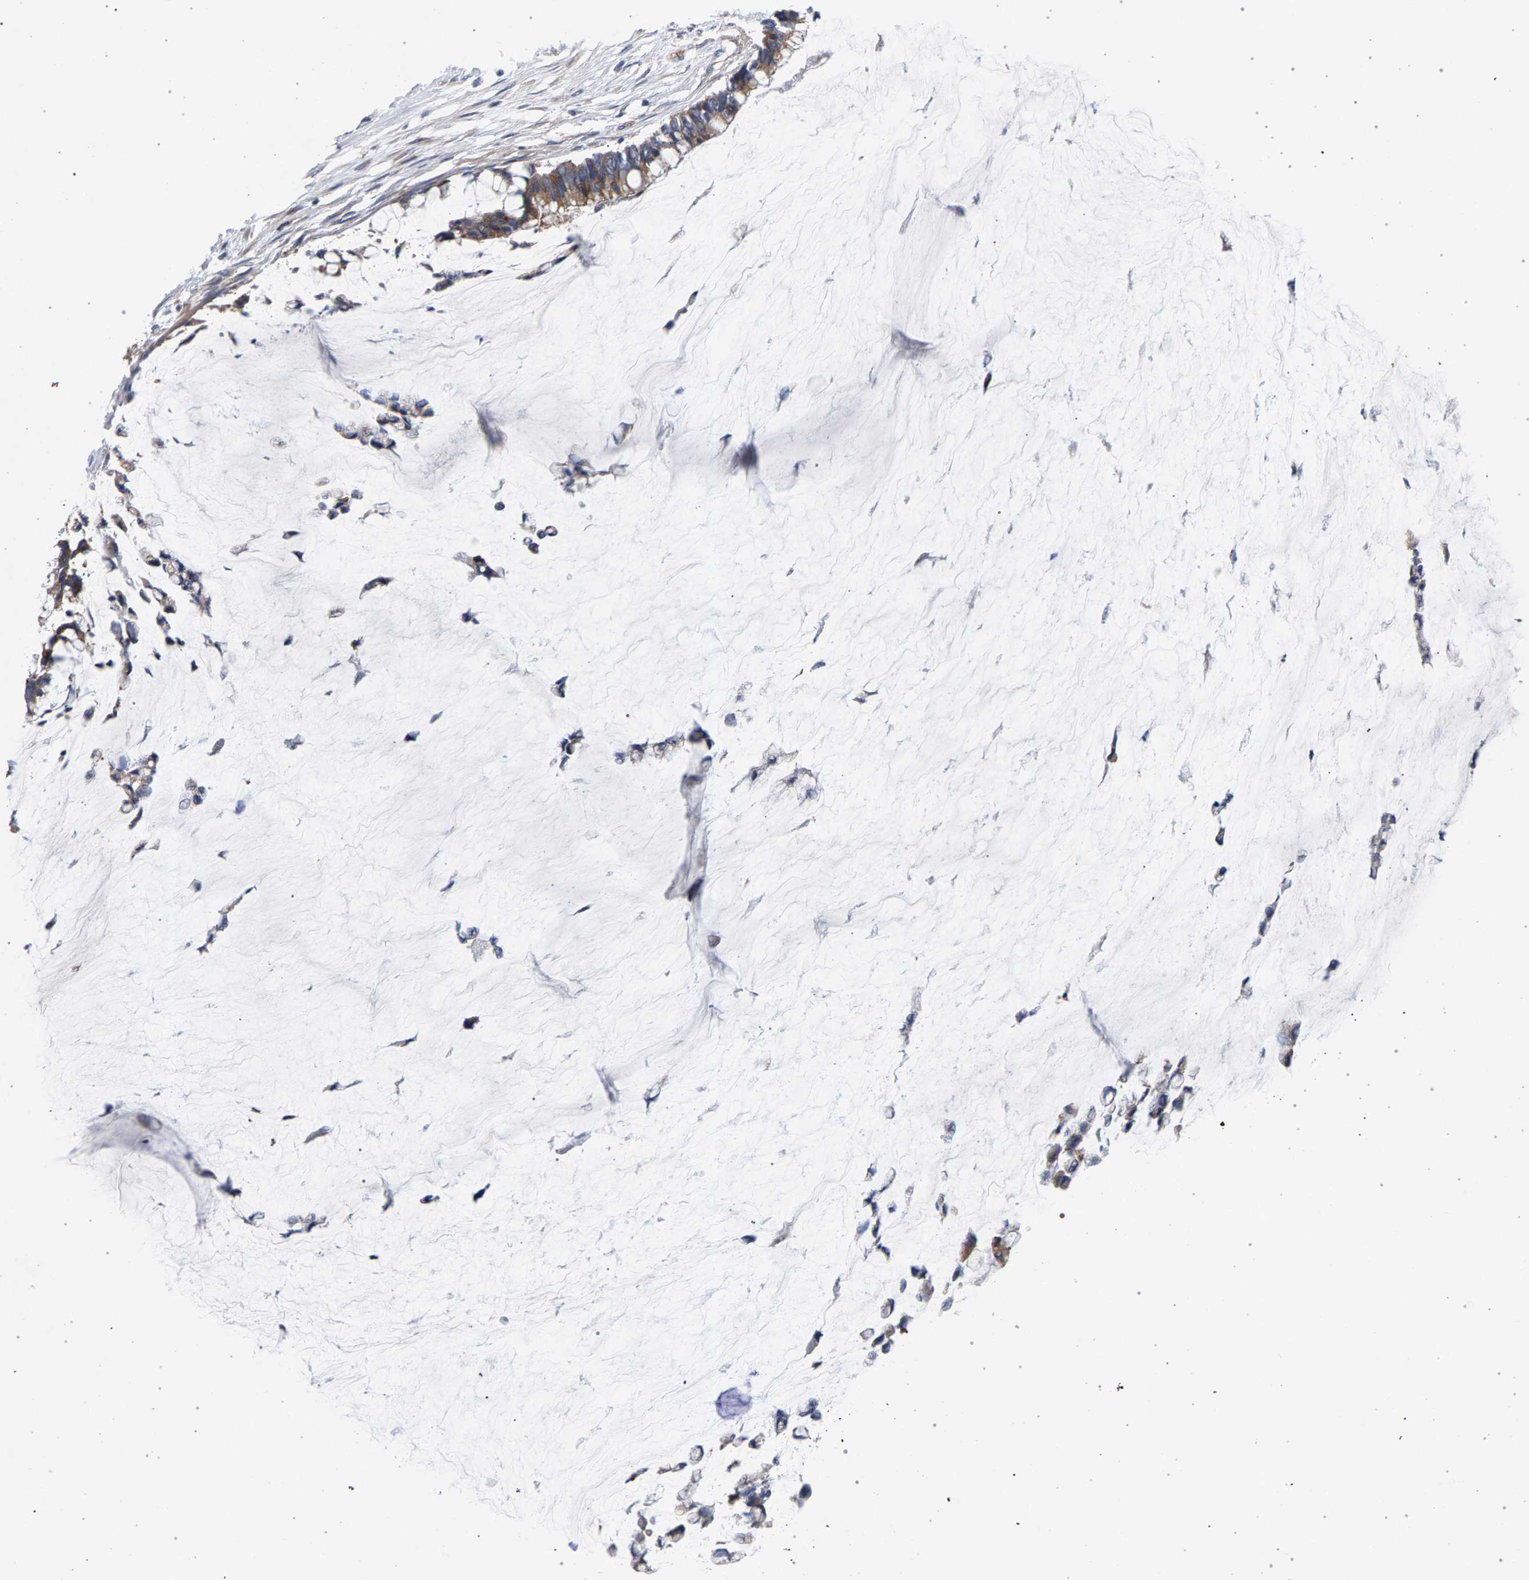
{"staining": {"intensity": "moderate", "quantity": ">75%", "location": "cytoplasmic/membranous"}, "tissue": "pancreatic cancer", "cell_type": "Tumor cells", "image_type": "cancer", "snomed": [{"axis": "morphology", "description": "Adenocarcinoma, NOS"}, {"axis": "topography", "description": "Pancreas"}], "caption": "DAB immunohistochemical staining of pancreatic adenocarcinoma displays moderate cytoplasmic/membranous protein positivity in about >75% of tumor cells.", "gene": "MAMDC2", "patient": {"sex": "male", "age": 41}}